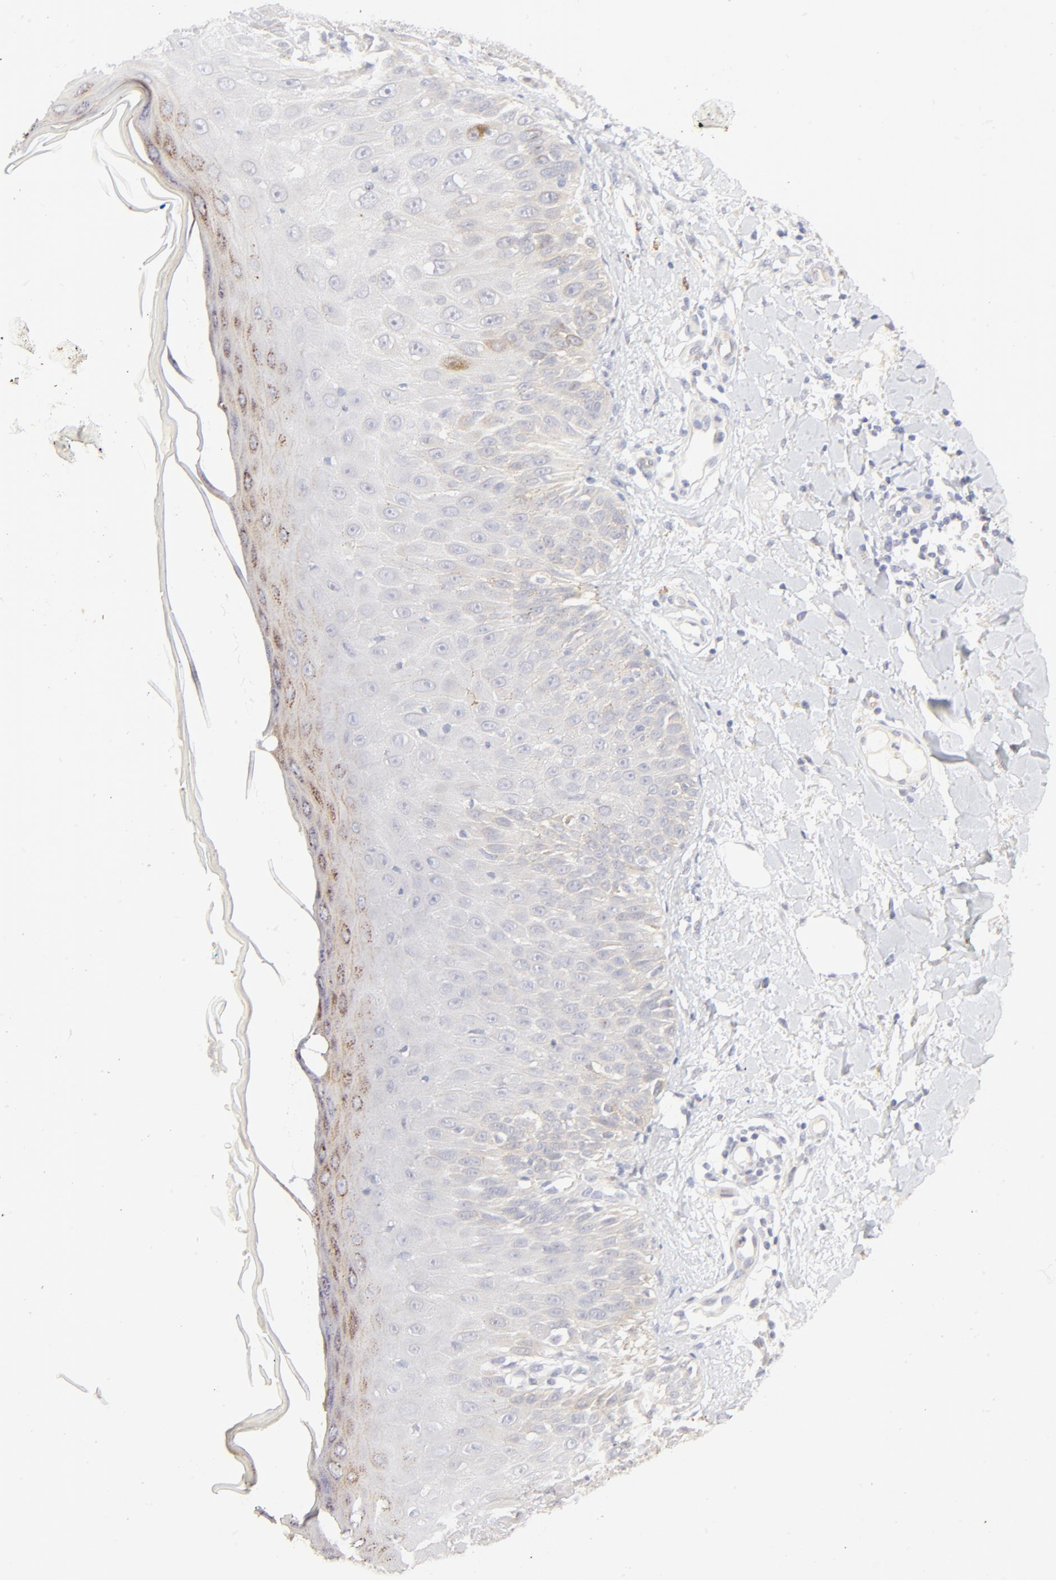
{"staining": {"intensity": "negative", "quantity": "none", "location": "none"}, "tissue": "skin cancer", "cell_type": "Tumor cells", "image_type": "cancer", "snomed": [{"axis": "morphology", "description": "Squamous cell carcinoma, NOS"}, {"axis": "topography", "description": "Skin"}], "caption": "IHC of human skin cancer displays no expression in tumor cells. The staining is performed using DAB brown chromogen with nuclei counter-stained in using hematoxylin.", "gene": "NKX2-2", "patient": {"sex": "male", "age": 24}}